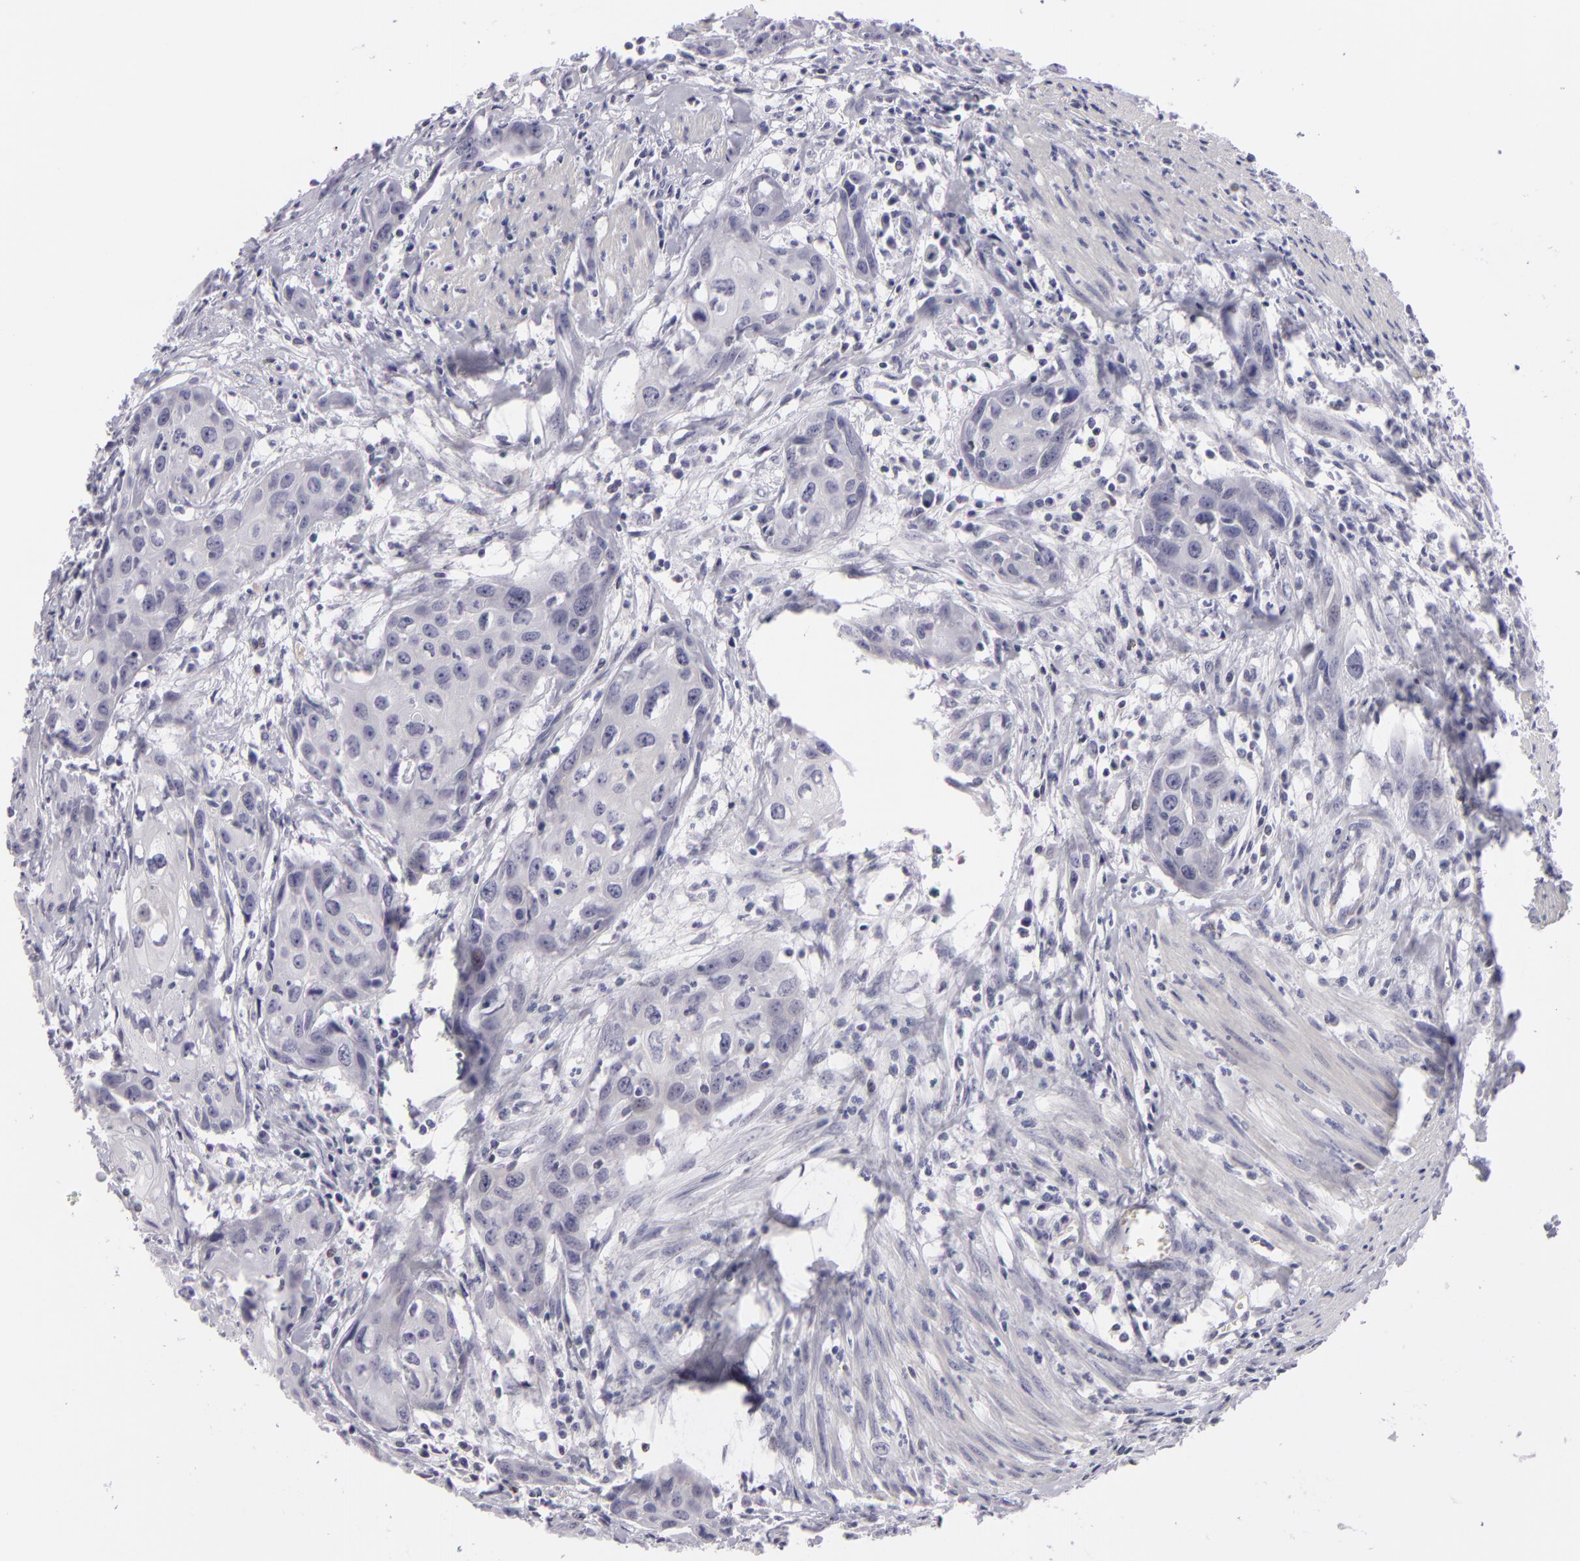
{"staining": {"intensity": "negative", "quantity": "none", "location": "none"}, "tissue": "urothelial cancer", "cell_type": "Tumor cells", "image_type": "cancer", "snomed": [{"axis": "morphology", "description": "Urothelial carcinoma, High grade"}, {"axis": "topography", "description": "Urinary bladder"}], "caption": "Human urothelial cancer stained for a protein using immunohistochemistry exhibits no staining in tumor cells.", "gene": "CTNNB1", "patient": {"sex": "male", "age": 54}}